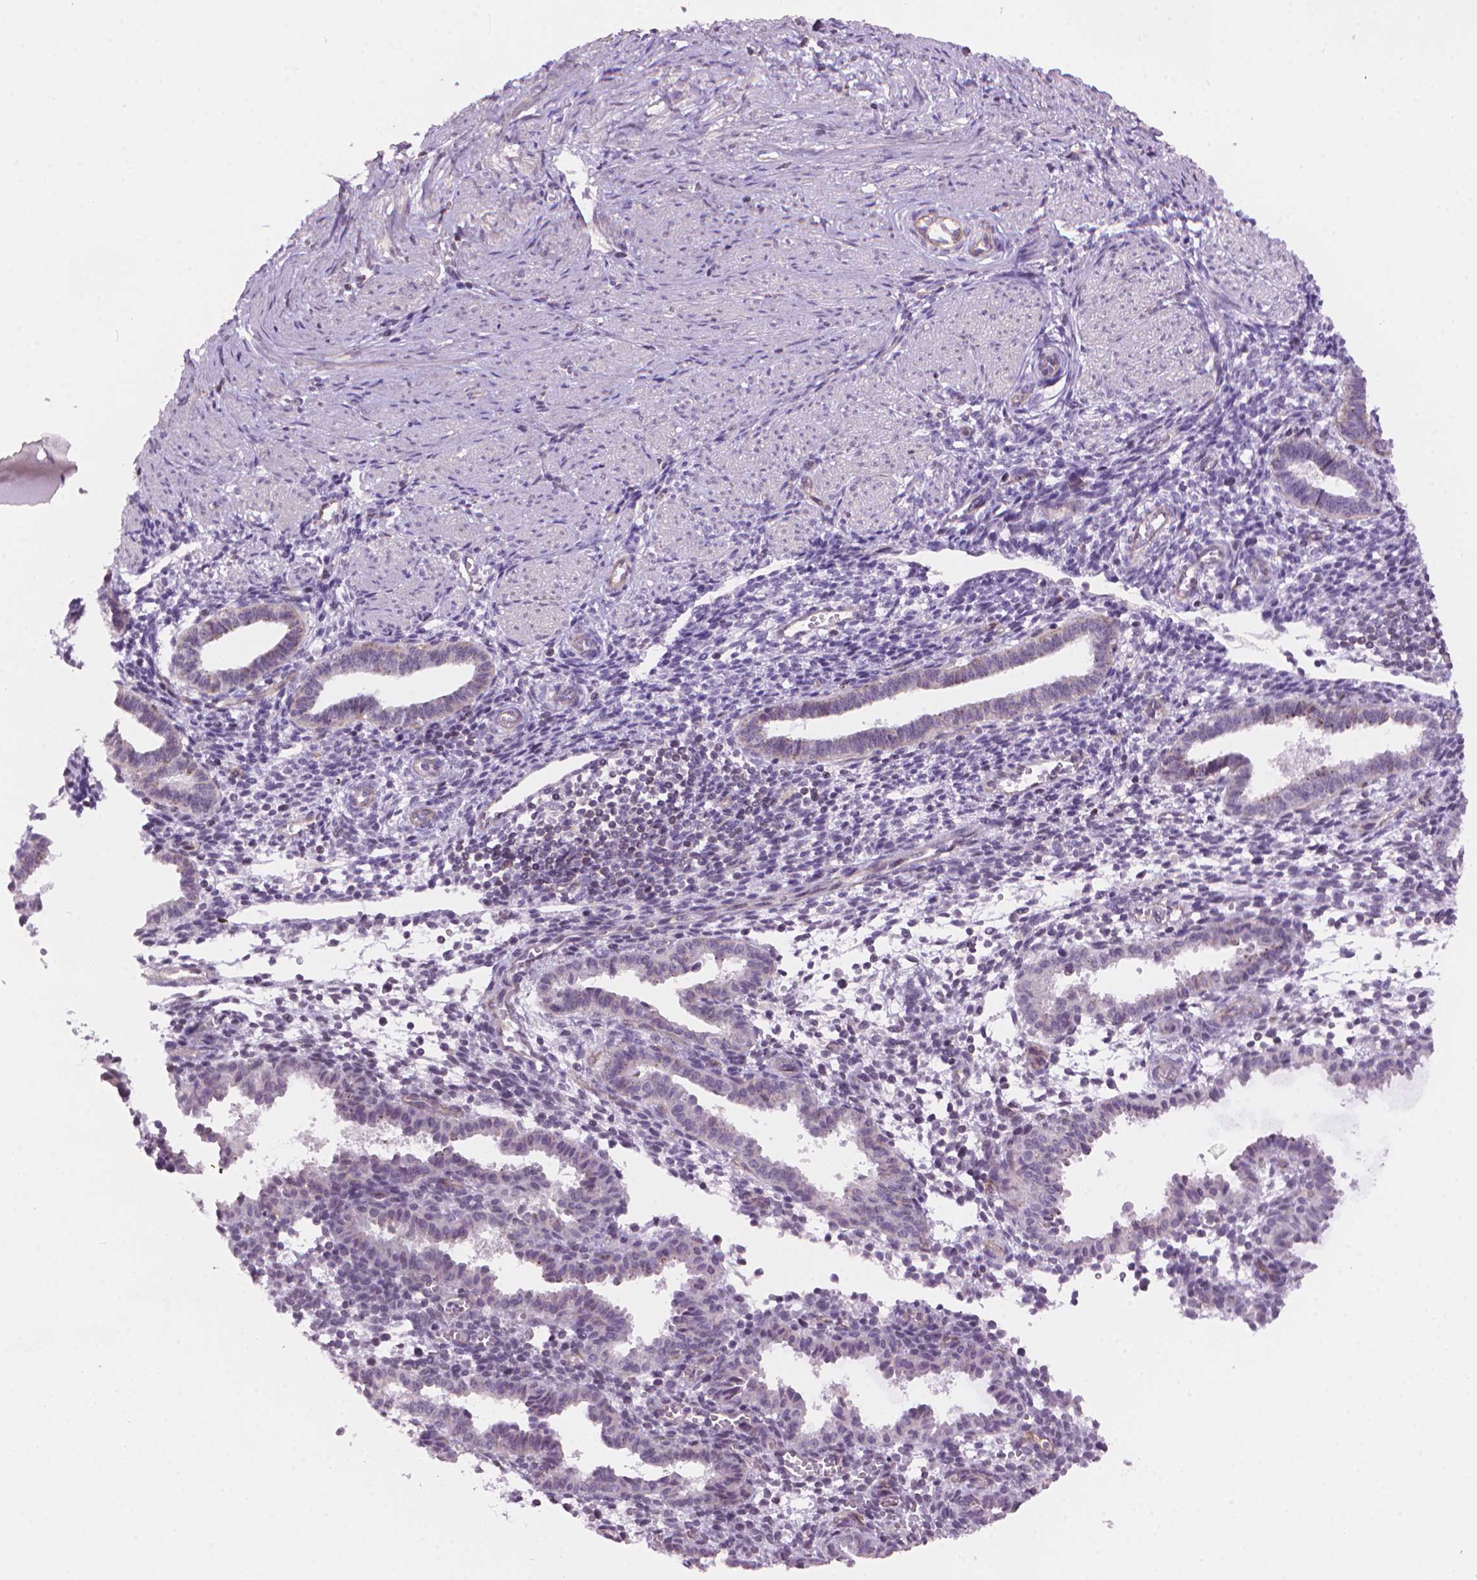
{"staining": {"intensity": "negative", "quantity": "none", "location": "none"}, "tissue": "endometrium", "cell_type": "Cells in endometrial stroma", "image_type": "normal", "snomed": [{"axis": "morphology", "description": "Normal tissue, NOS"}, {"axis": "topography", "description": "Endometrium"}], "caption": "DAB (3,3'-diaminobenzidine) immunohistochemical staining of benign endometrium exhibits no significant positivity in cells in endometrial stroma.", "gene": "TMEM184A", "patient": {"sex": "female", "age": 37}}